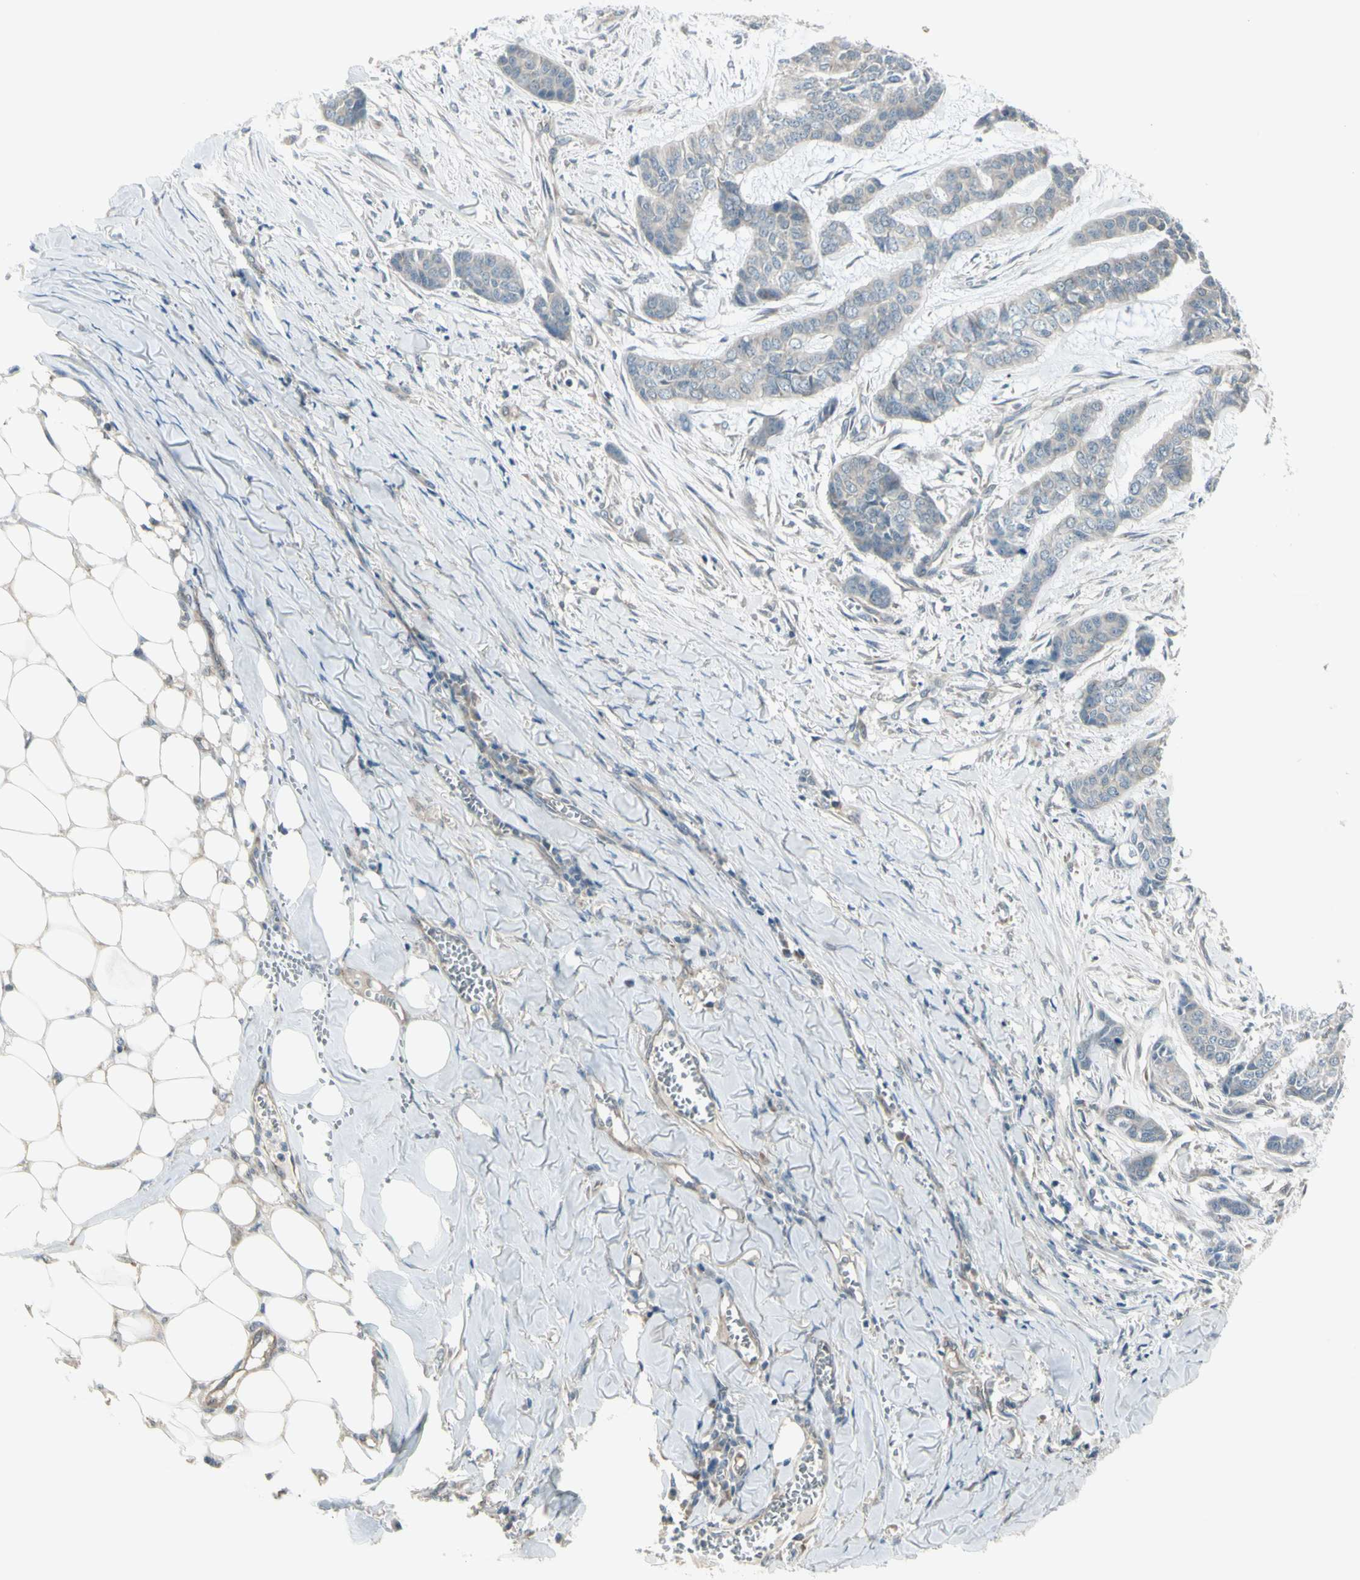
{"staining": {"intensity": "negative", "quantity": "none", "location": "none"}, "tissue": "skin cancer", "cell_type": "Tumor cells", "image_type": "cancer", "snomed": [{"axis": "morphology", "description": "Basal cell carcinoma"}, {"axis": "topography", "description": "Skin"}], "caption": "High power microscopy image of an immunohistochemistry (IHC) image of skin cancer, revealing no significant positivity in tumor cells. (DAB immunohistochemistry (IHC), high magnification).", "gene": "NAXD", "patient": {"sex": "female", "age": 64}}